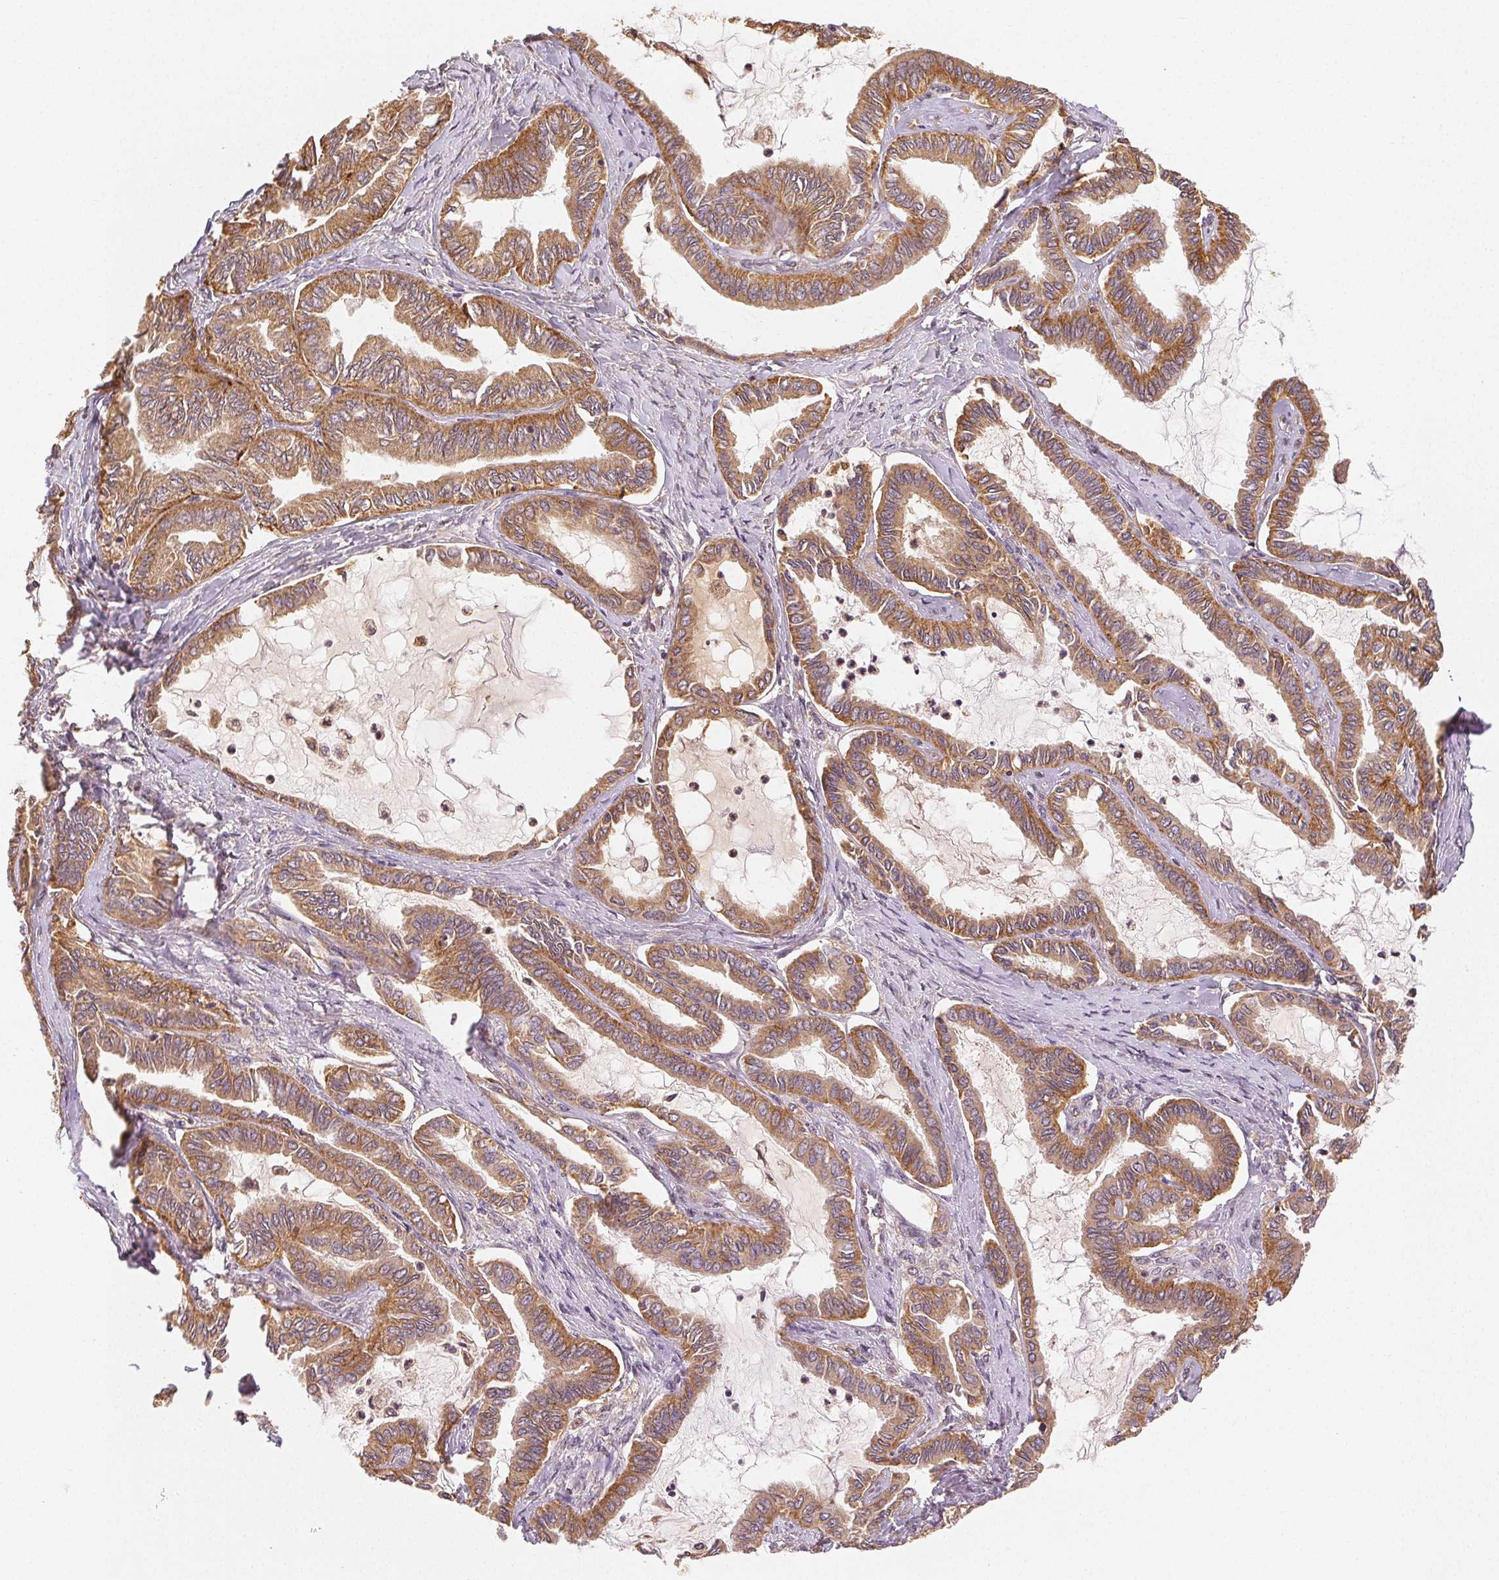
{"staining": {"intensity": "moderate", "quantity": ">75%", "location": "cytoplasmic/membranous"}, "tissue": "ovarian cancer", "cell_type": "Tumor cells", "image_type": "cancer", "snomed": [{"axis": "morphology", "description": "Carcinoma, endometroid"}, {"axis": "topography", "description": "Ovary"}], "caption": "The histopathology image shows staining of ovarian endometroid carcinoma, revealing moderate cytoplasmic/membranous protein expression (brown color) within tumor cells.", "gene": "SEZ6L2", "patient": {"sex": "female", "age": 70}}